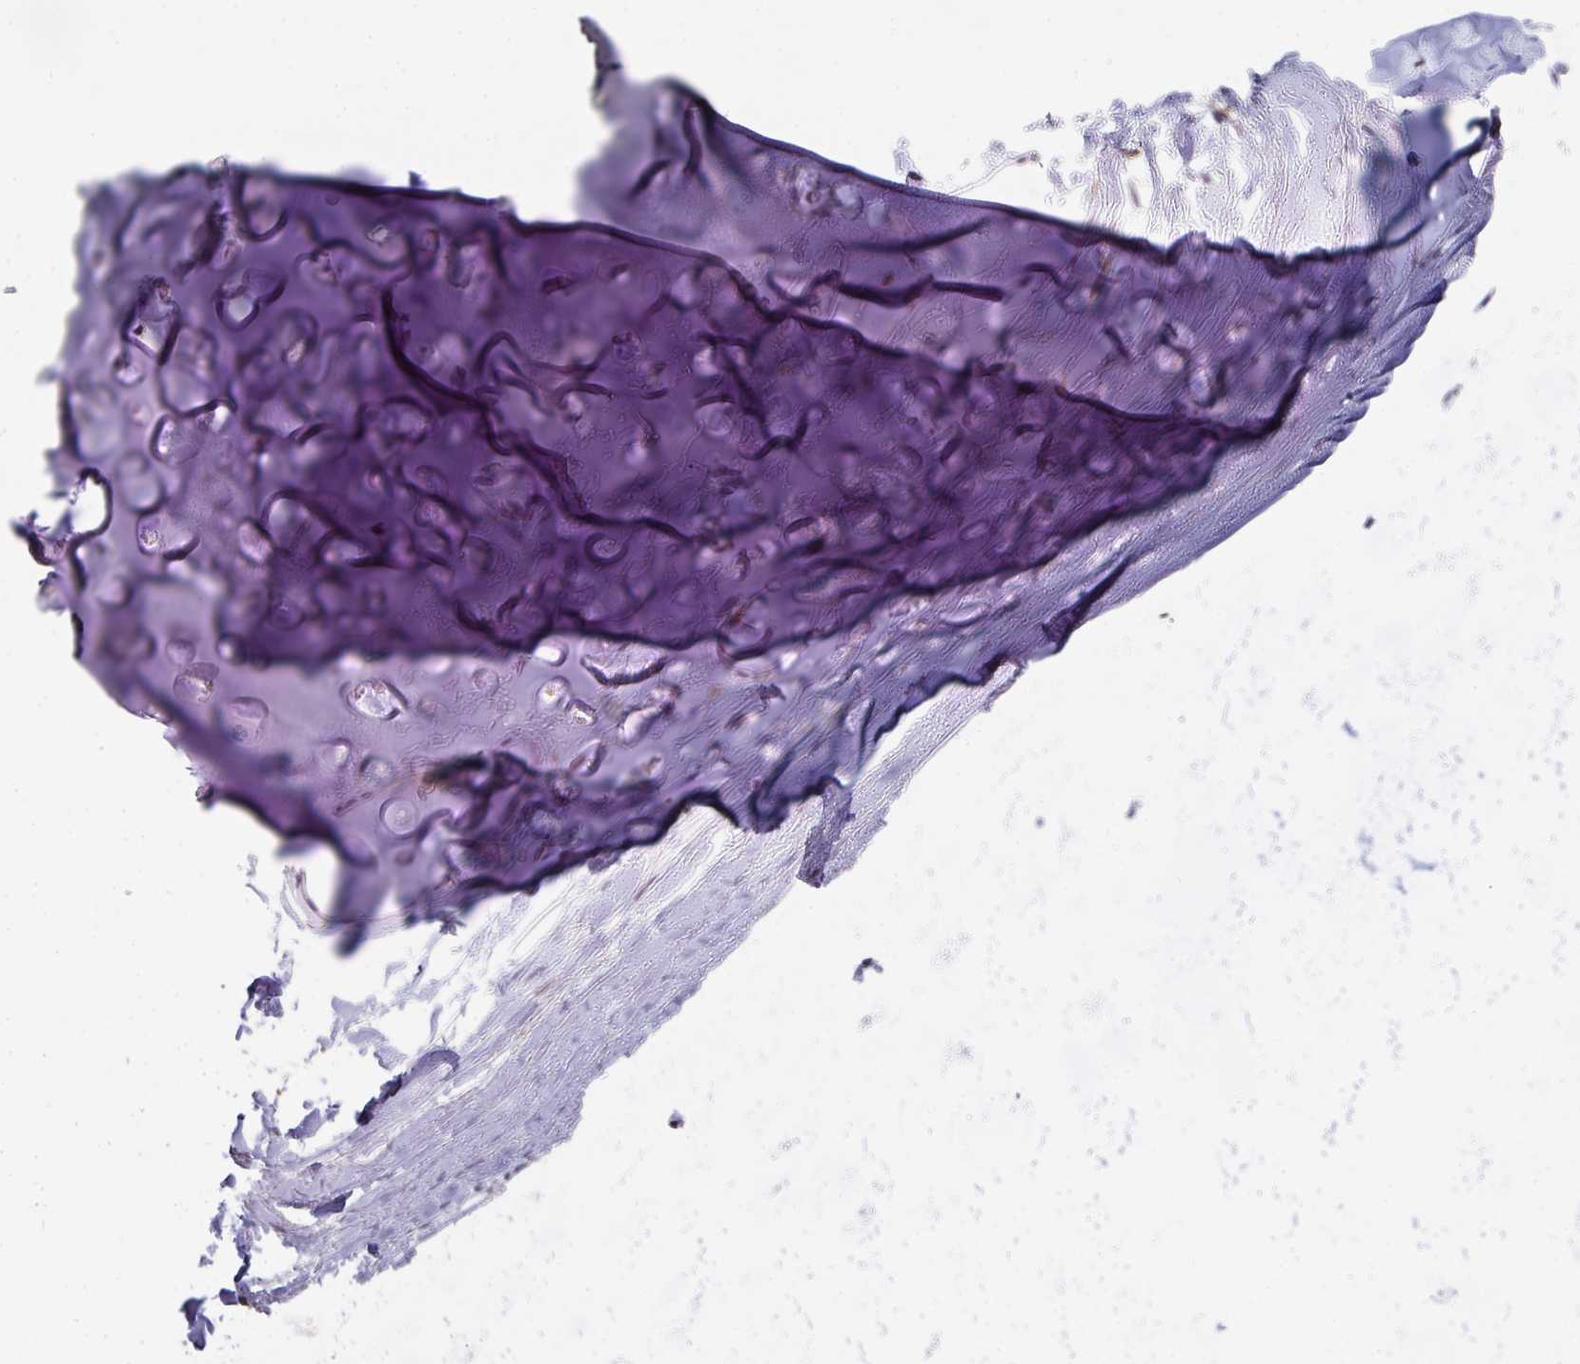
{"staining": {"intensity": "negative", "quantity": "none", "location": "none"}, "tissue": "adipose tissue", "cell_type": "Adipocytes", "image_type": "normal", "snomed": [{"axis": "morphology", "description": "Normal tissue, NOS"}, {"axis": "topography", "description": "Lymph node"}, {"axis": "topography", "description": "Cartilage tissue"}, {"axis": "topography", "description": "Bronchus"}], "caption": "Protein analysis of normal adipose tissue reveals no significant expression in adipocytes. Brightfield microscopy of immunohistochemistry stained with DAB (brown) and hematoxylin (blue), captured at high magnification.", "gene": "RASAL3", "patient": {"sex": "female", "age": 70}}